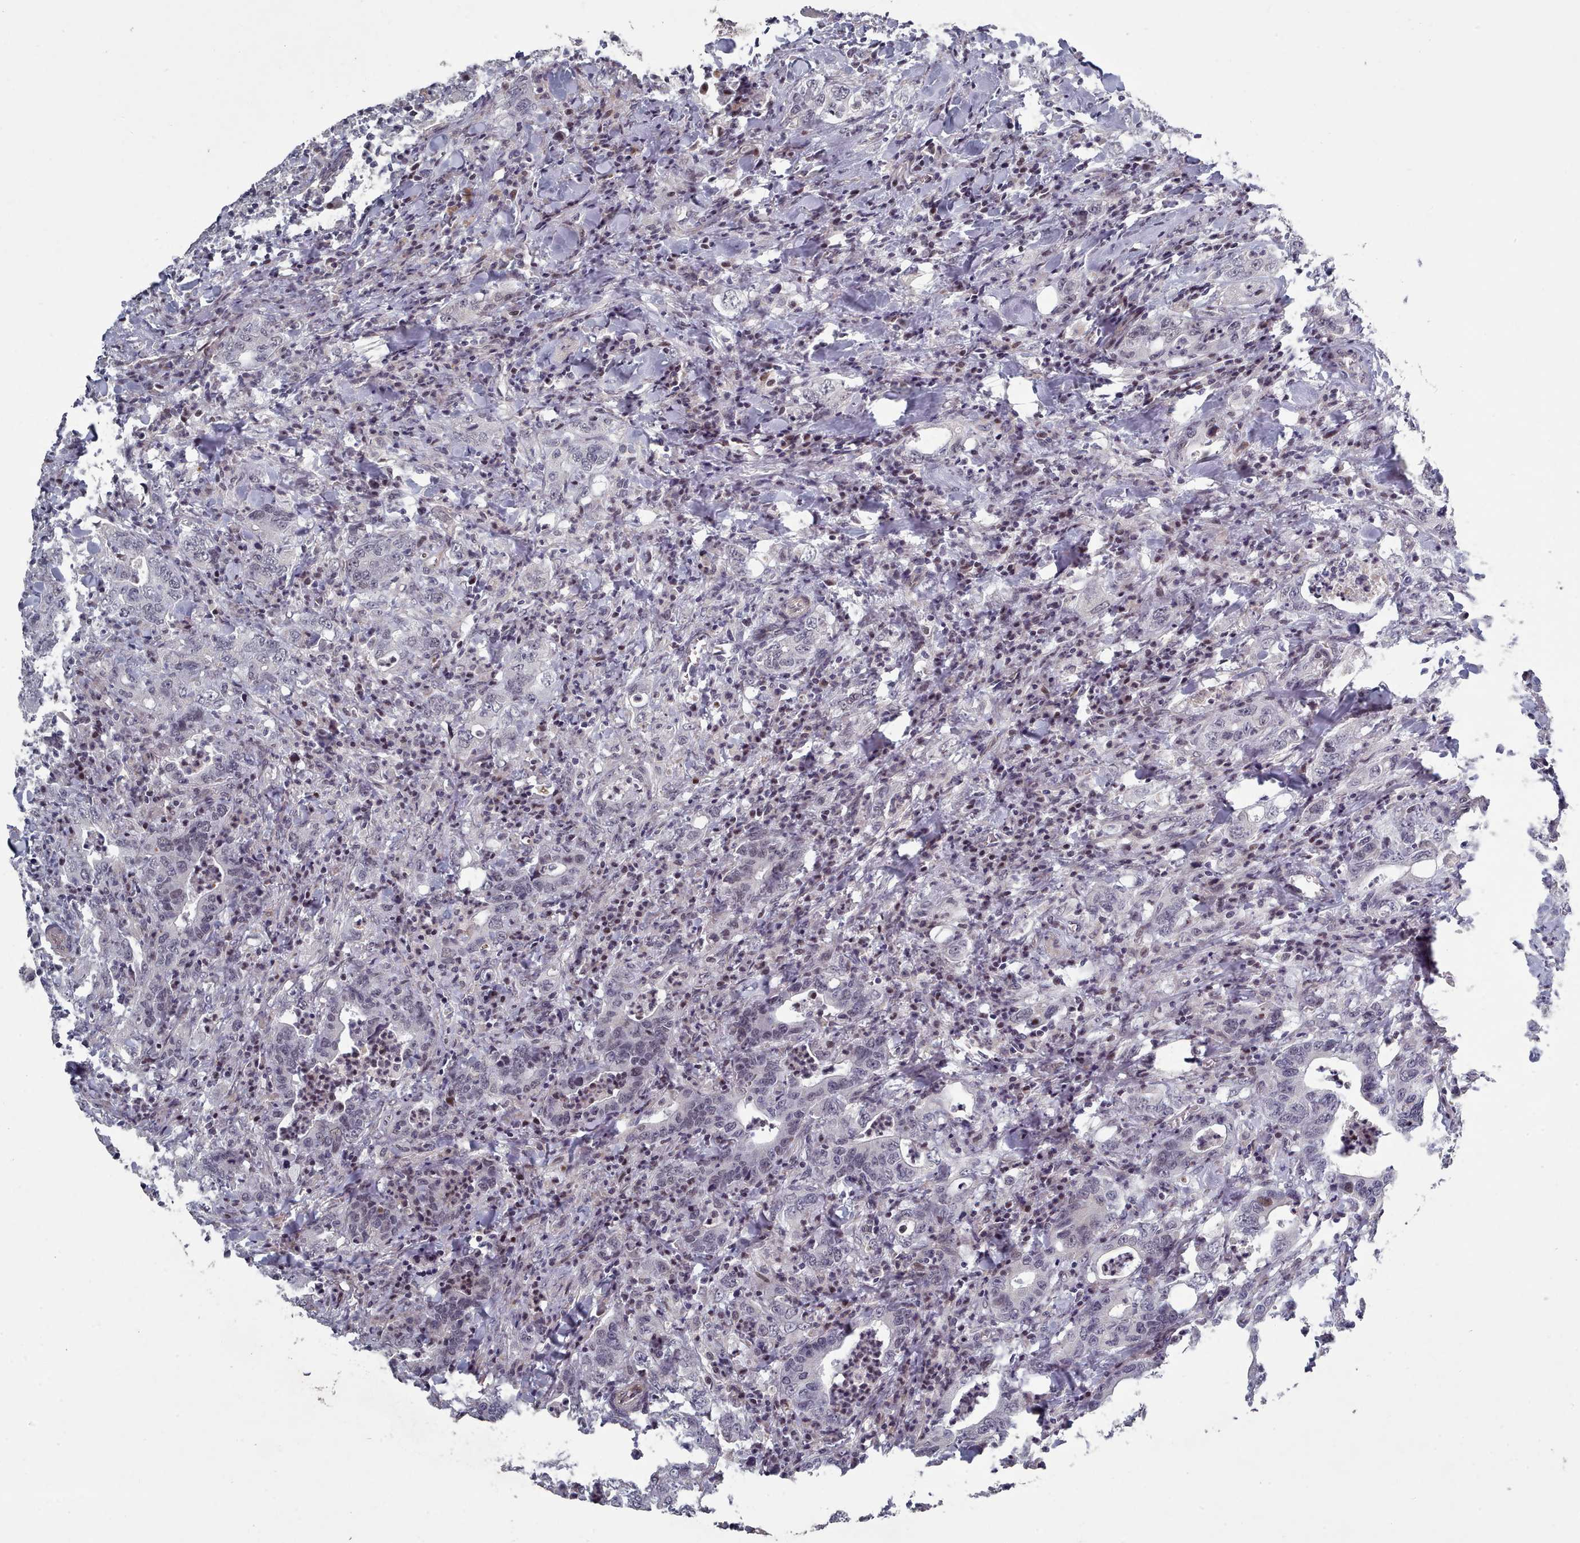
{"staining": {"intensity": "negative", "quantity": "none", "location": "none"}, "tissue": "colorectal cancer", "cell_type": "Tumor cells", "image_type": "cancer", "snomed": [{"axis": "morphology", "description": "Adenocarcinoma, NOS"}, {"axis": "topography", "description": "Colon"}], "caption": "This is an immunohistochemistry image of colorectal cancer. There is no expression in tumor cells.", "gene": "CPSF4", "patient": {"sex": "female", "age": 75}}